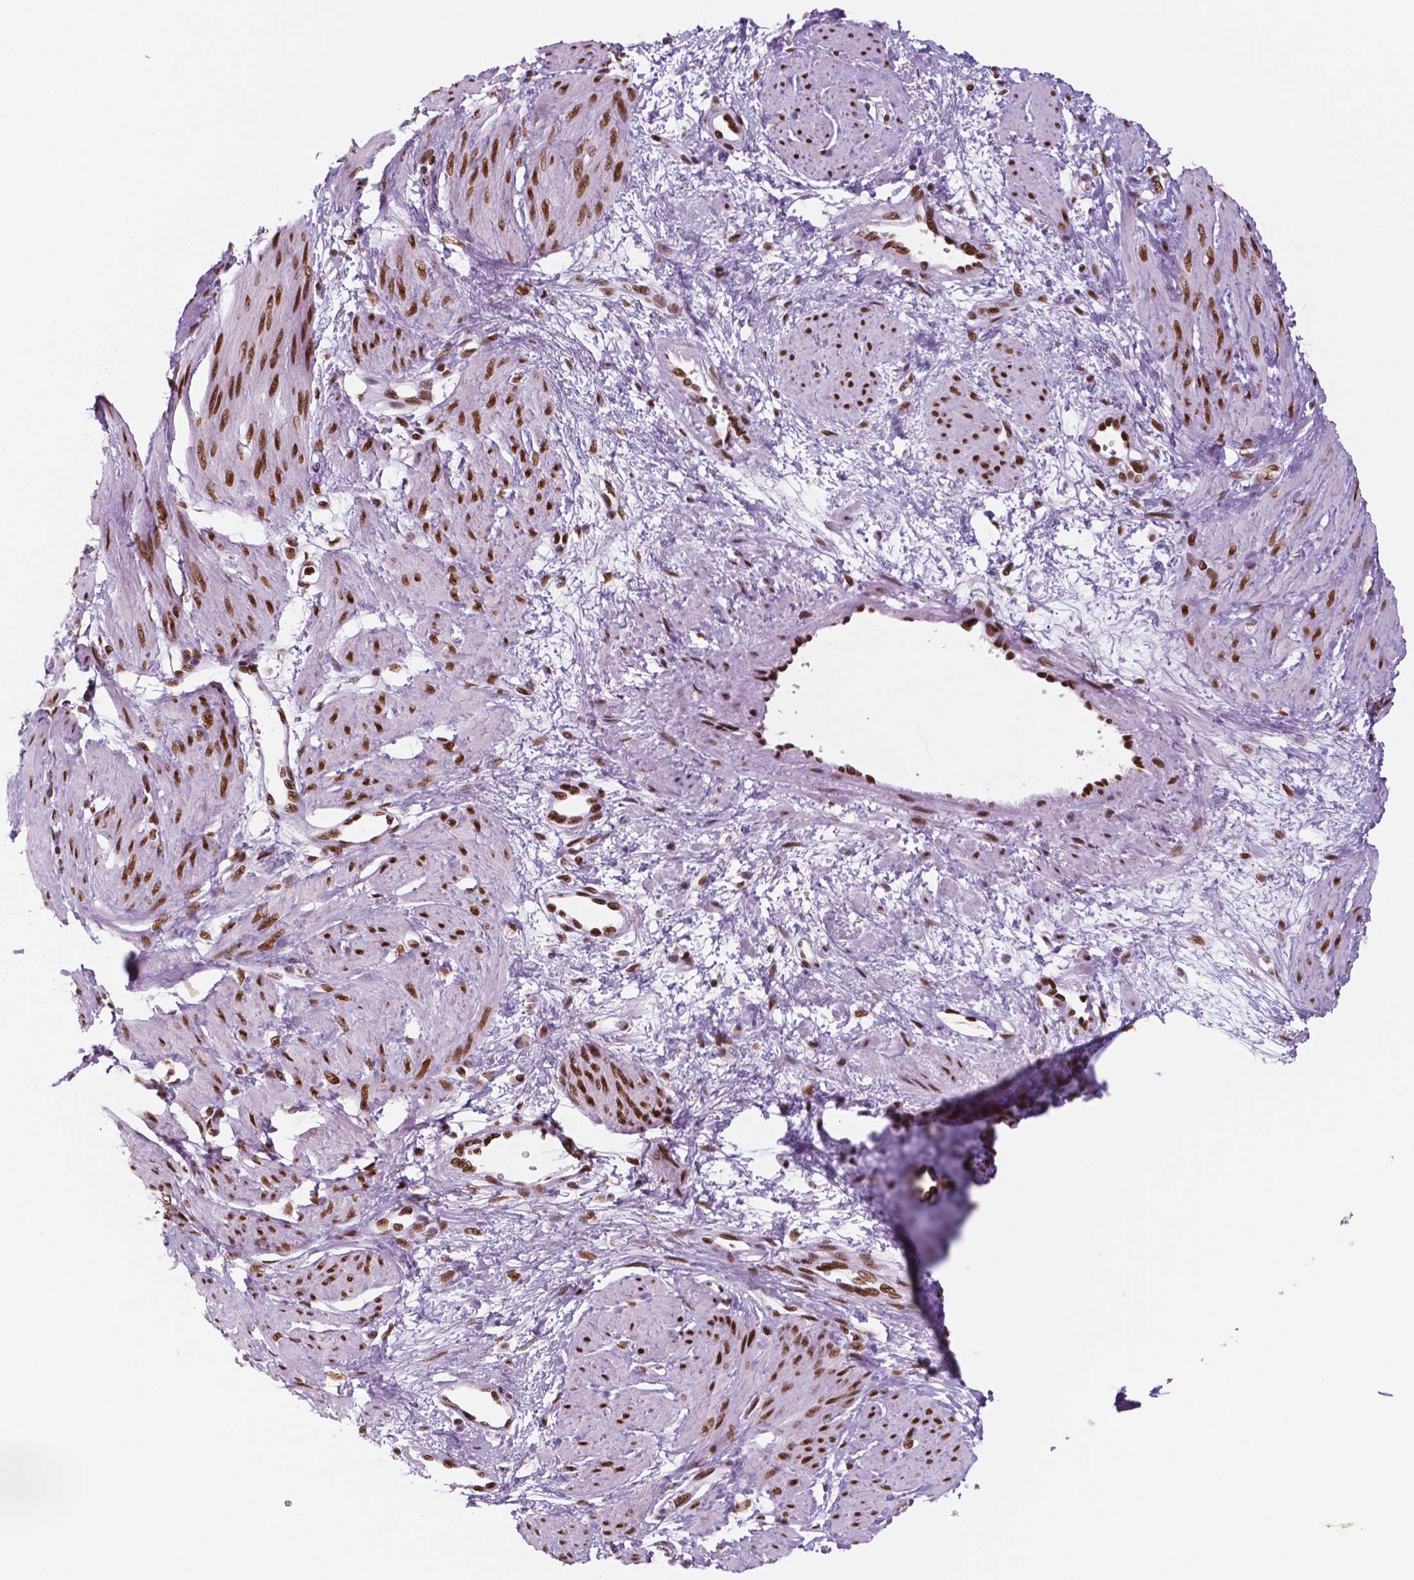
{"staining": {"intensity": "moderate", "quantity": ">75%", "location": "nuclear"}, "tissue": "smooth muscle", "cell_type": "Smooth muscle cells", "image_type": "normal", "snomed": [{"axis": "morphology", "description": "Normal tissue, NOS"}, {"axis": "topography", "description": "Smooth muscle"}, {"axis": "topography", "description": "Uterus"}], "caption": "Smooth muscle stained with immunohistochemistry shows moderate nuclear positivity in approximately >75% of smooth muscle cells. The protein is shown in brown color, while the nuclei are stained blue.", "gene": "MSH6", "patient": {"sex": "female", "age": 39}}